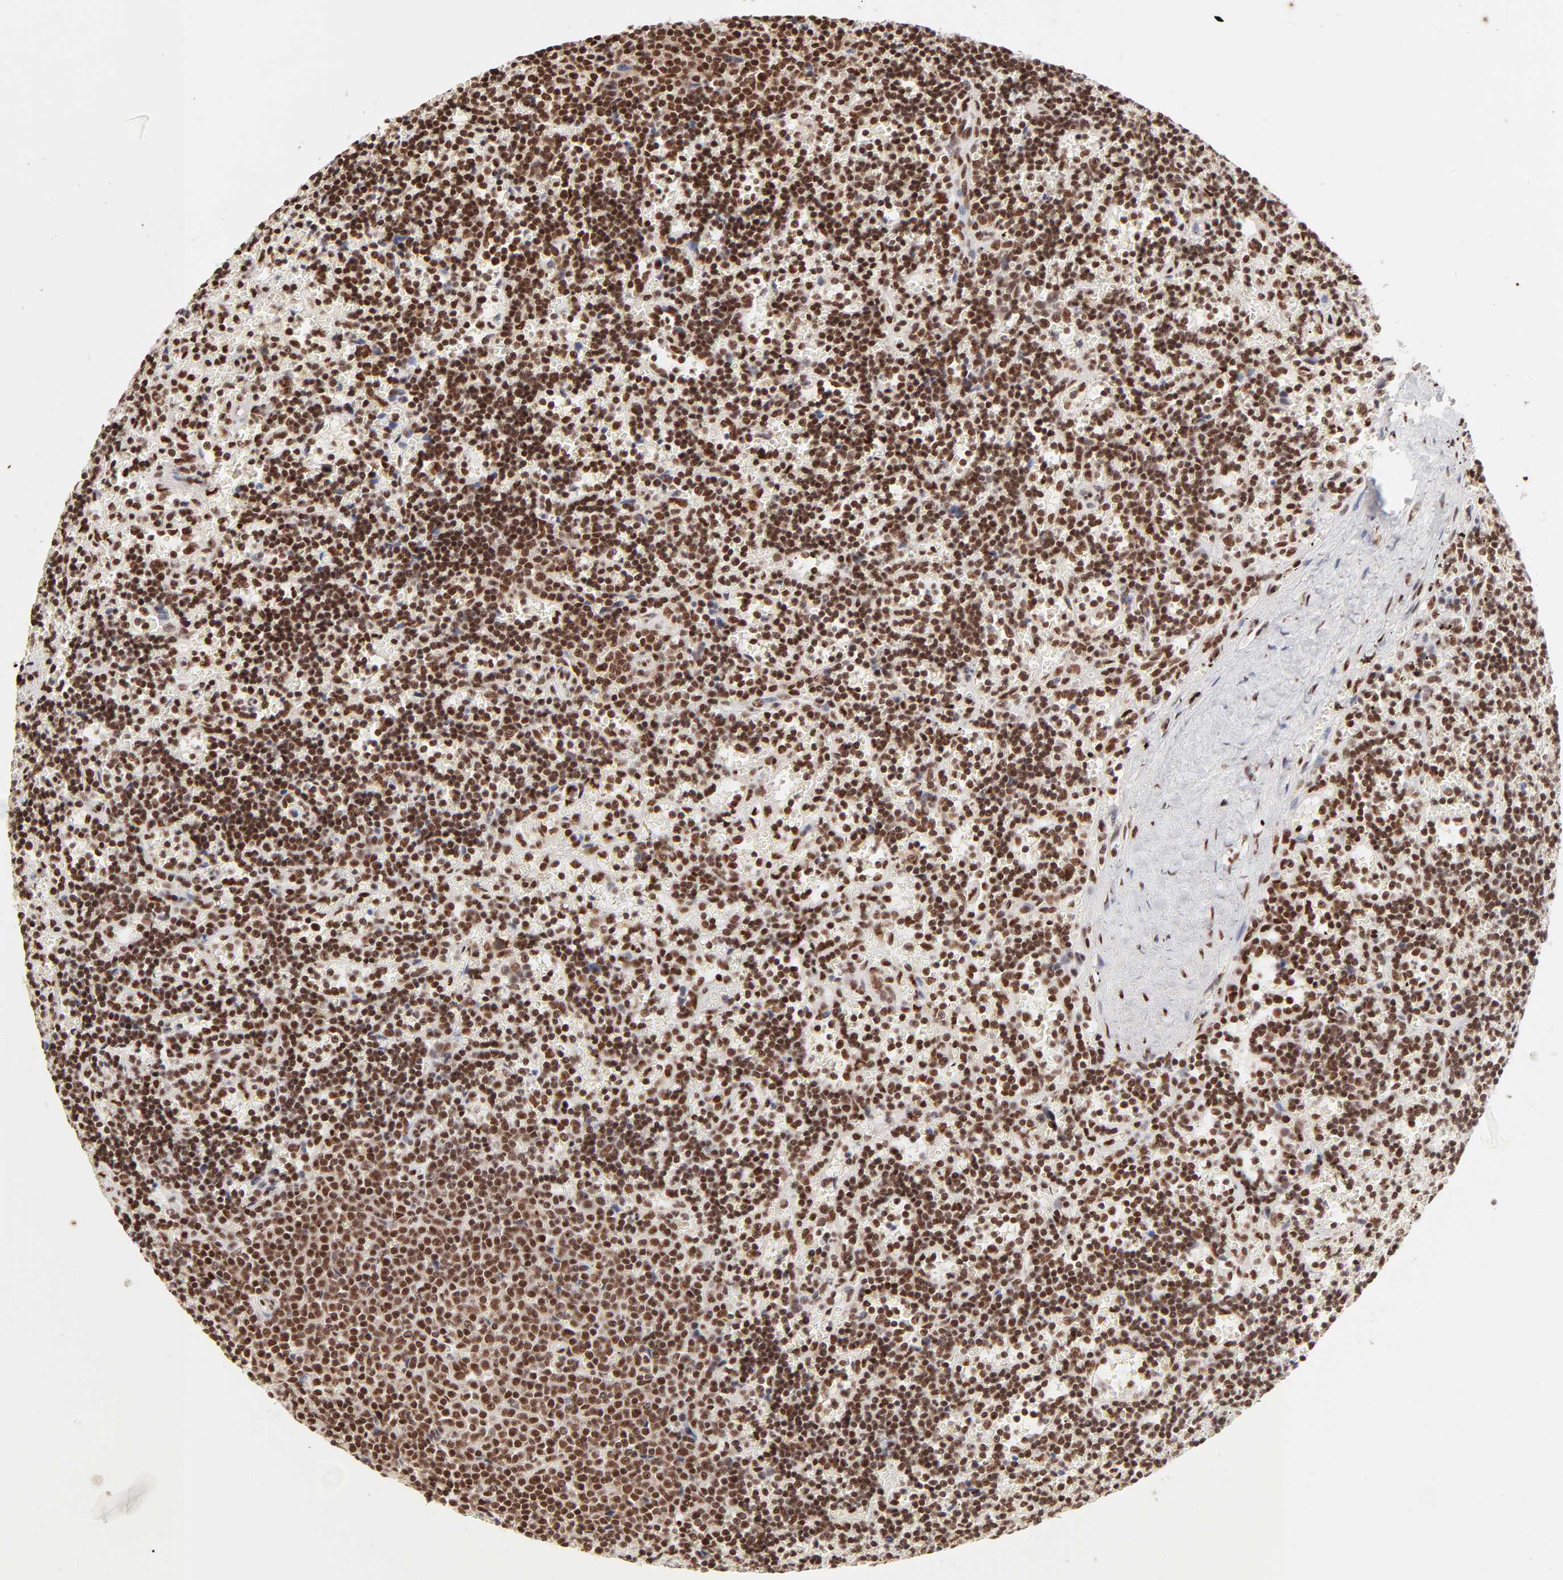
{"staining": {"intensity": "strong", "quantity": ">75%", "location": "nuclear"}, "tissue": "lymphoma", "cell_type": "Tumor cells", "image_type": "cancer", "snomed": [{"axis": "morphology", "description": "Malignant lymphoma, non-Hodgkin's type, Low grade"}, {"axis": "topography", "description": "Spleen"}], "caption": "Lymphoma stained with immunohistochemistry (IHC) reveals strong nuclear staining in approximately >75% of tumor cells. (brown staining indicates protein expression, while blue staining denotes nuclei).", "gene": "TARDBP", "patient": {"sex": "male", "age": 60}}